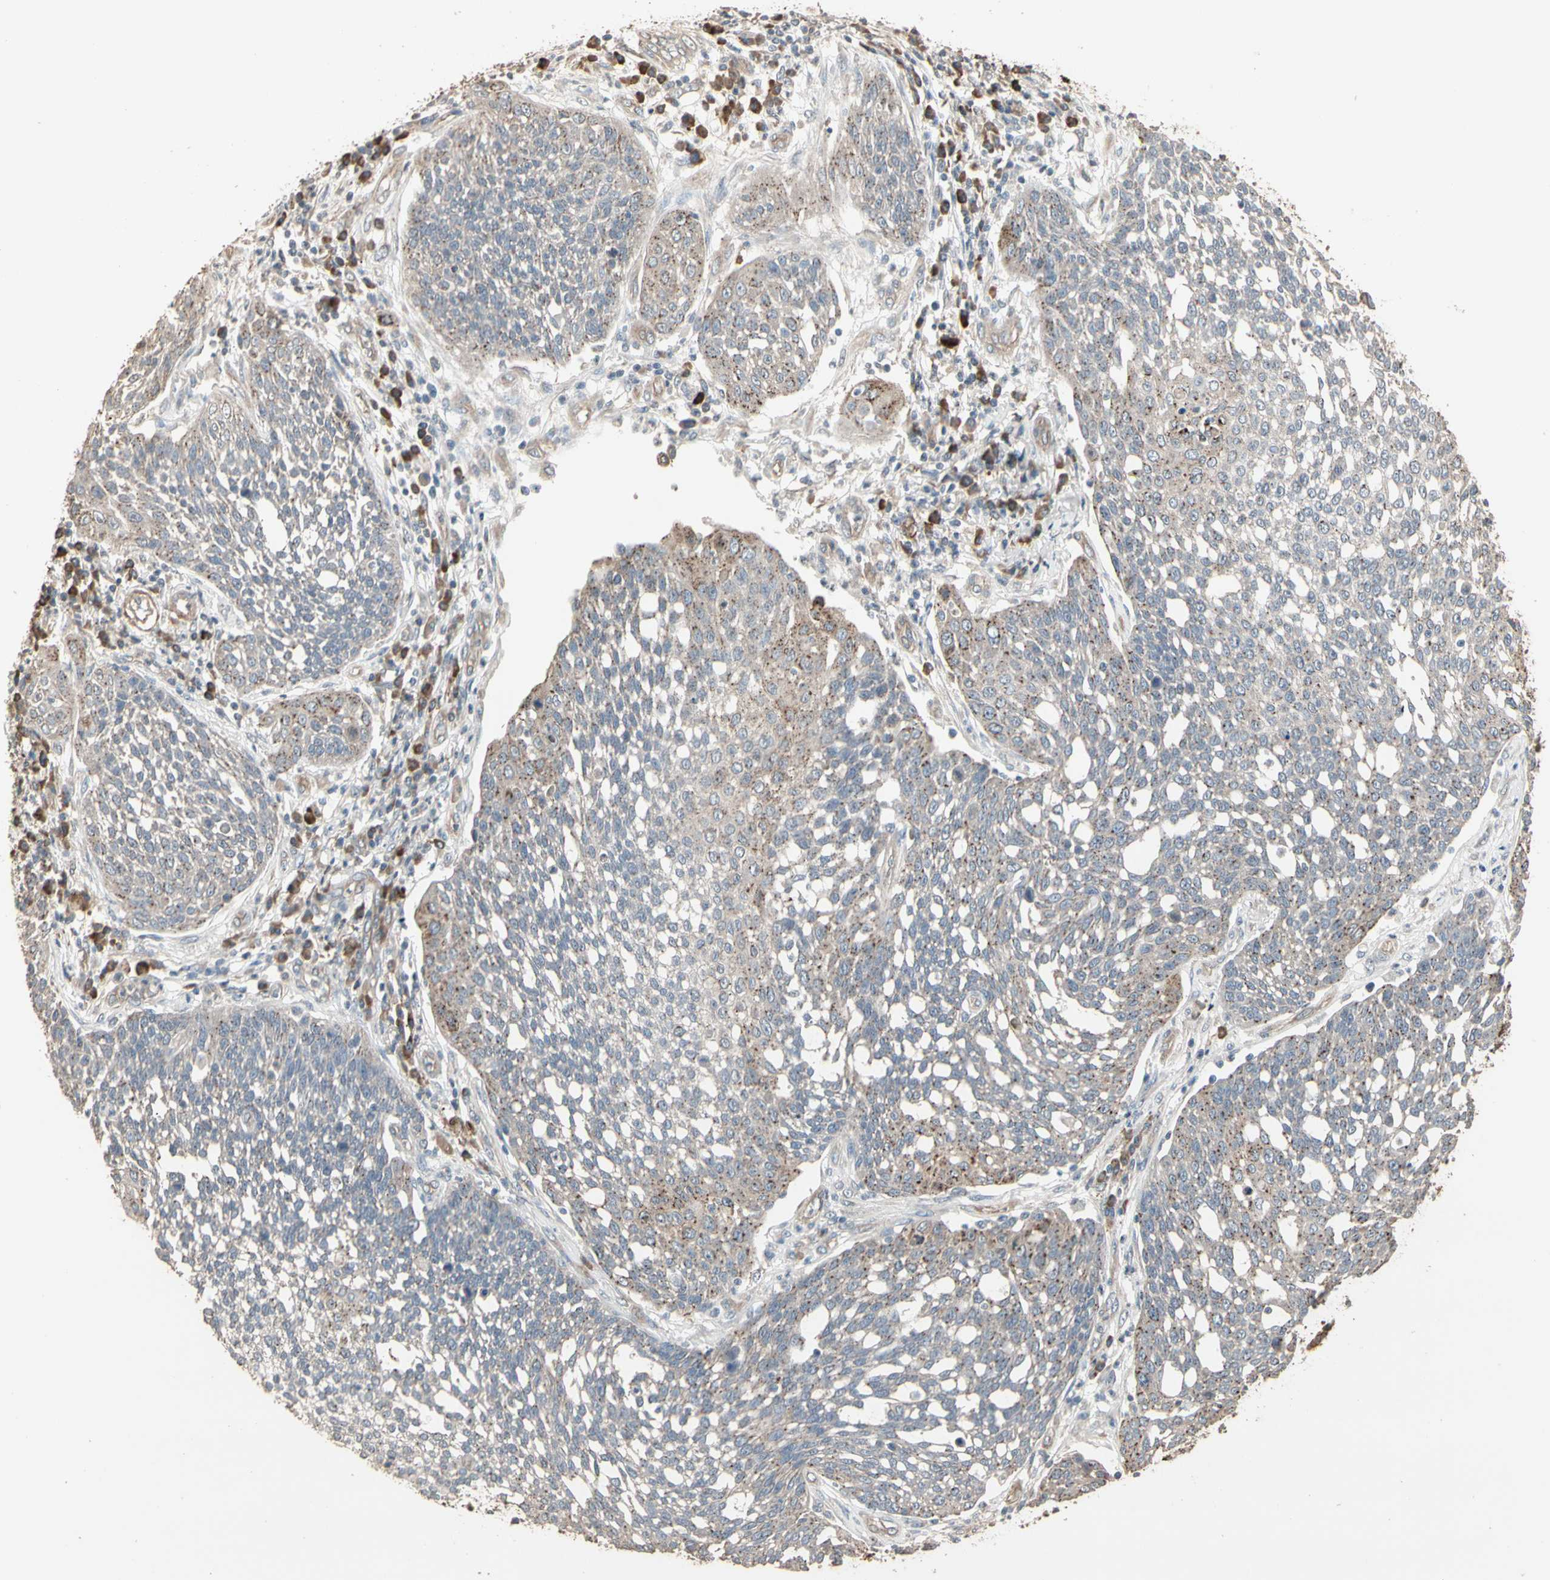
{"staining": {"intensity": "weak", "quantity": "25%-75%", "location": "cytoplasmic/membranous"}, "tissue": "cervical cancer", "cell_type": "Tumor cells", "image_type": "cancer", "snomed": [{"axis": "morphology", "description": "Squamous cell carcinoma, NOS"}, {"axis": "topography", "description": "Cervix"}], "caption": "IHC micrograph of neoplastic tissue: cervical cancer (squamous cell carcinoma) stained using immunohistochemistry demonstrates low levels of weak protein expression localized specifically in the cytoplasmic/membranous of tumor cells, appearing as a cytoplasmic/membranous brown color.", "gene": "GALNT3", "patient": {"sex": "female", "age": 34}}